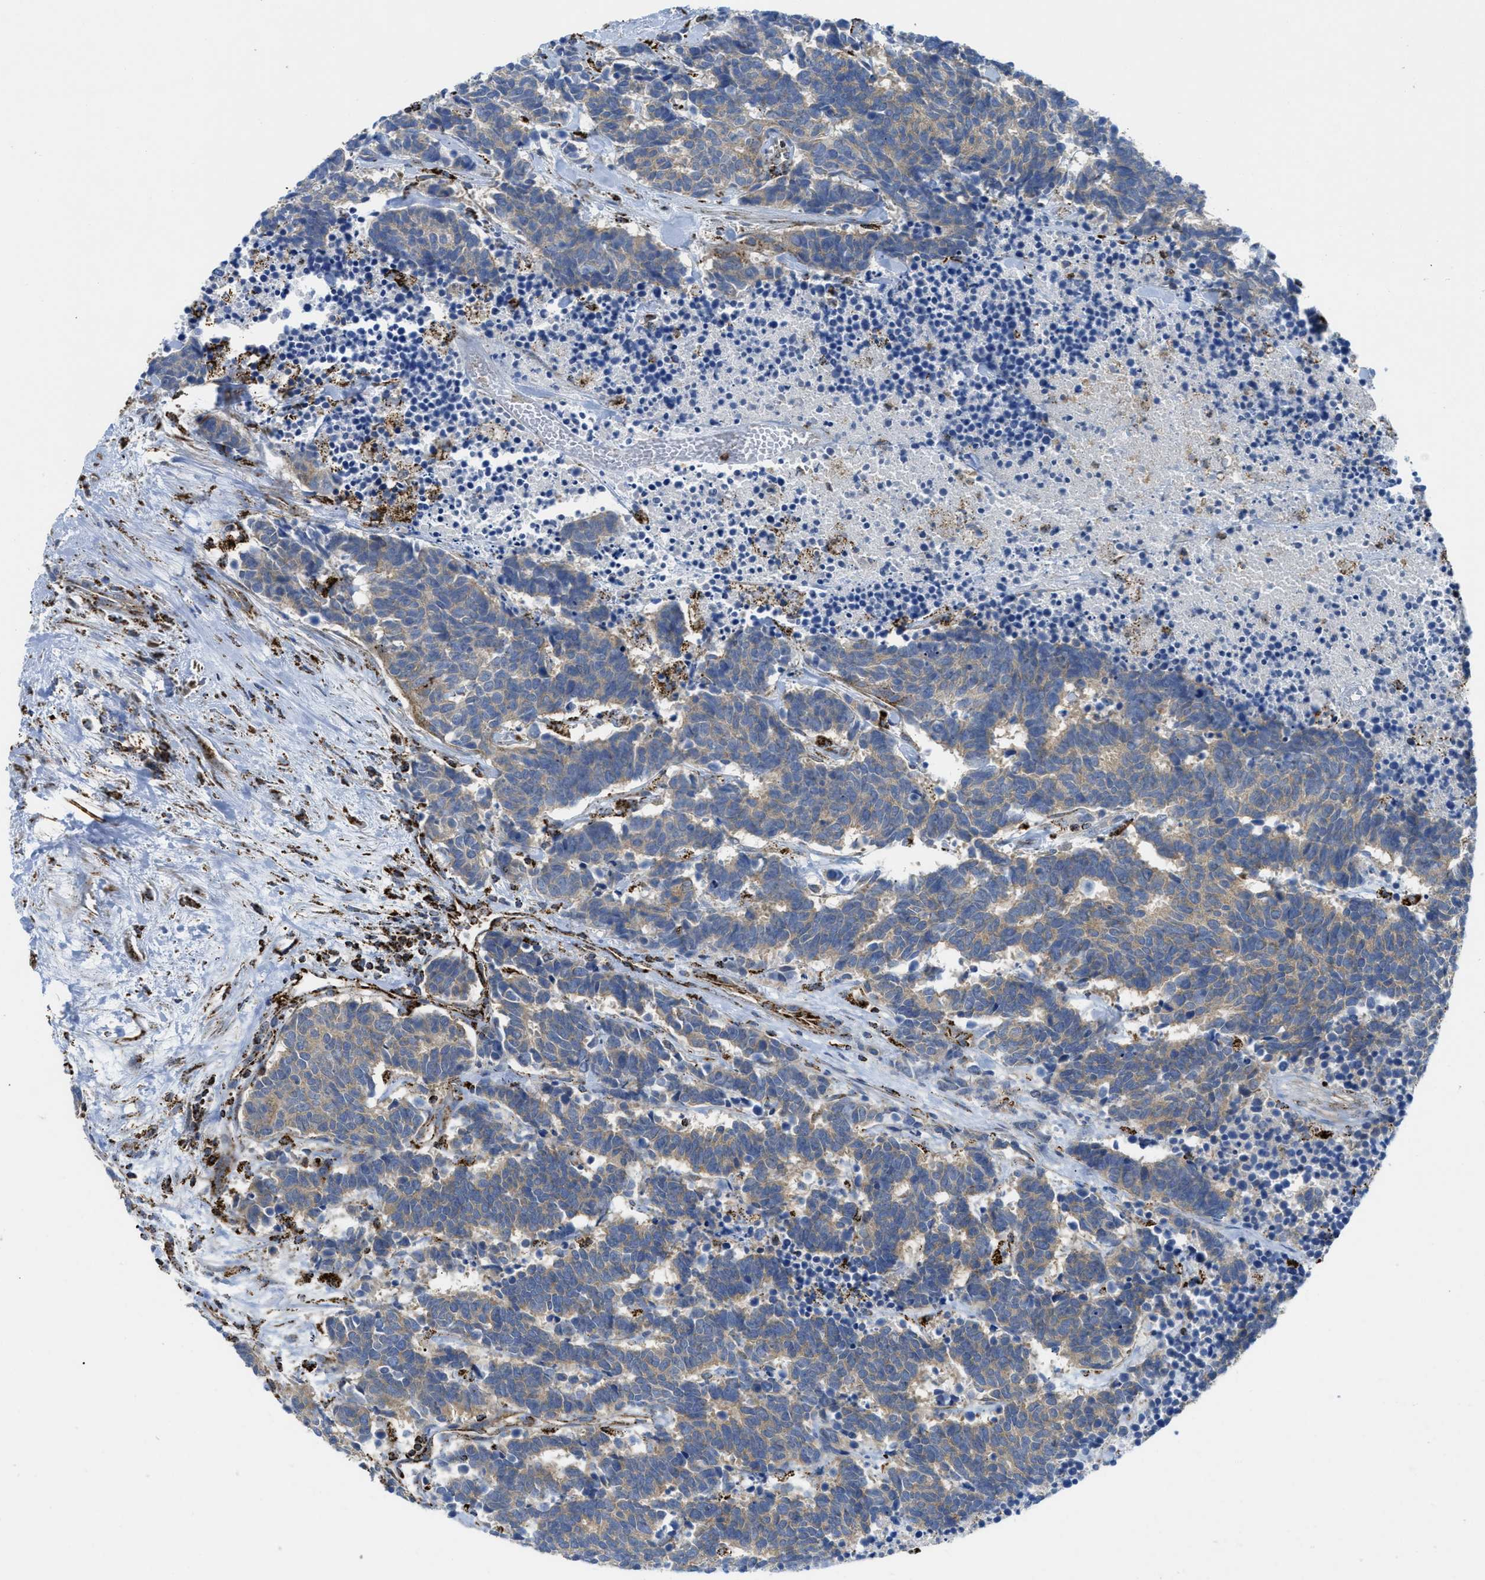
{"staining": {"intensity": "weak", "quantity": ">75%", "location": "cytoplasmic/membranous"}, "tissue": "carcinoid", "cell_type": "Tumor cells", "image_type": "cancer", "snomed": [{"axis": "morphology", "description": "Carcinoma, NOS"}, {"axis": "morphology", "description": "Carcinoid, malignant, NOS"}, {"axis": "topography", "description": "Urinary bladder"}], "caption": "A high-resolution micrograph shows immunohistochemistry (IHC) staining of carcinoid, which displays weak cytoplasmic/membranous positivity in about >75% of tumor cells.", "gene": "SQOR", "patient": {"sex": "male", "age": 57}}